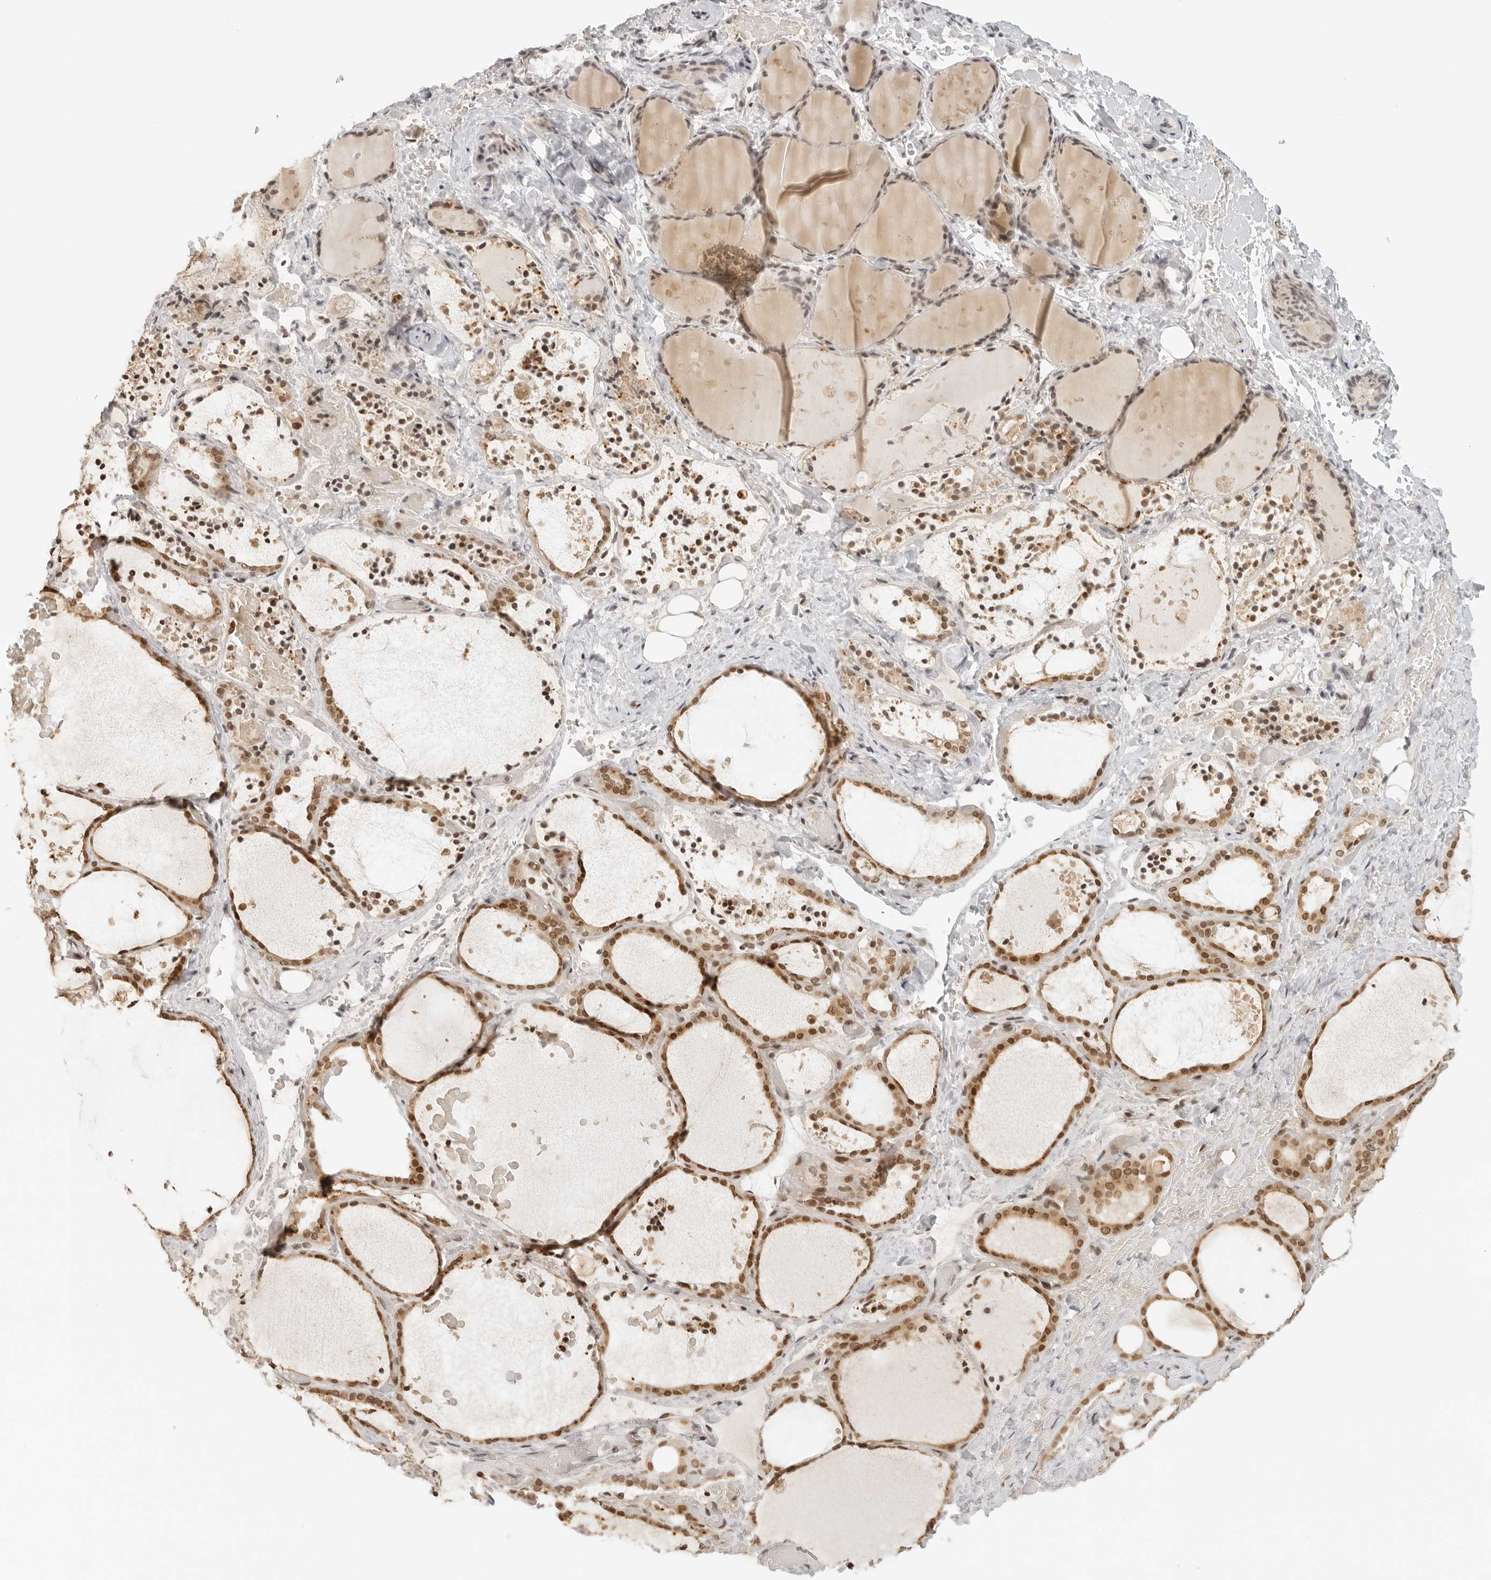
{"staining": {"intensity": "moderate", "quantity": ">75%", "location": "cytoplasmic/membranous,nuclear"}, "tissue": "thyroid gland", "cell_type": "Glandular cells", "image_type": "normal", "snomed": [{"axis": "morphology", "description": "Normal tissue, NOS"}, {"axis": "topography", "description": "Thyroid gland"}], "caption": "Thyroid gland stained with DAB immunohistochemistry (IHC) exhibits medium levels of moderate cytoplasmic/membranous,nuclear staining in about >75% of glandular cells. The protein is shown in brown color, while the nuclei are stained blue.", "gene": "RCC1", "patient": {"sex": "female", "age": 44}}